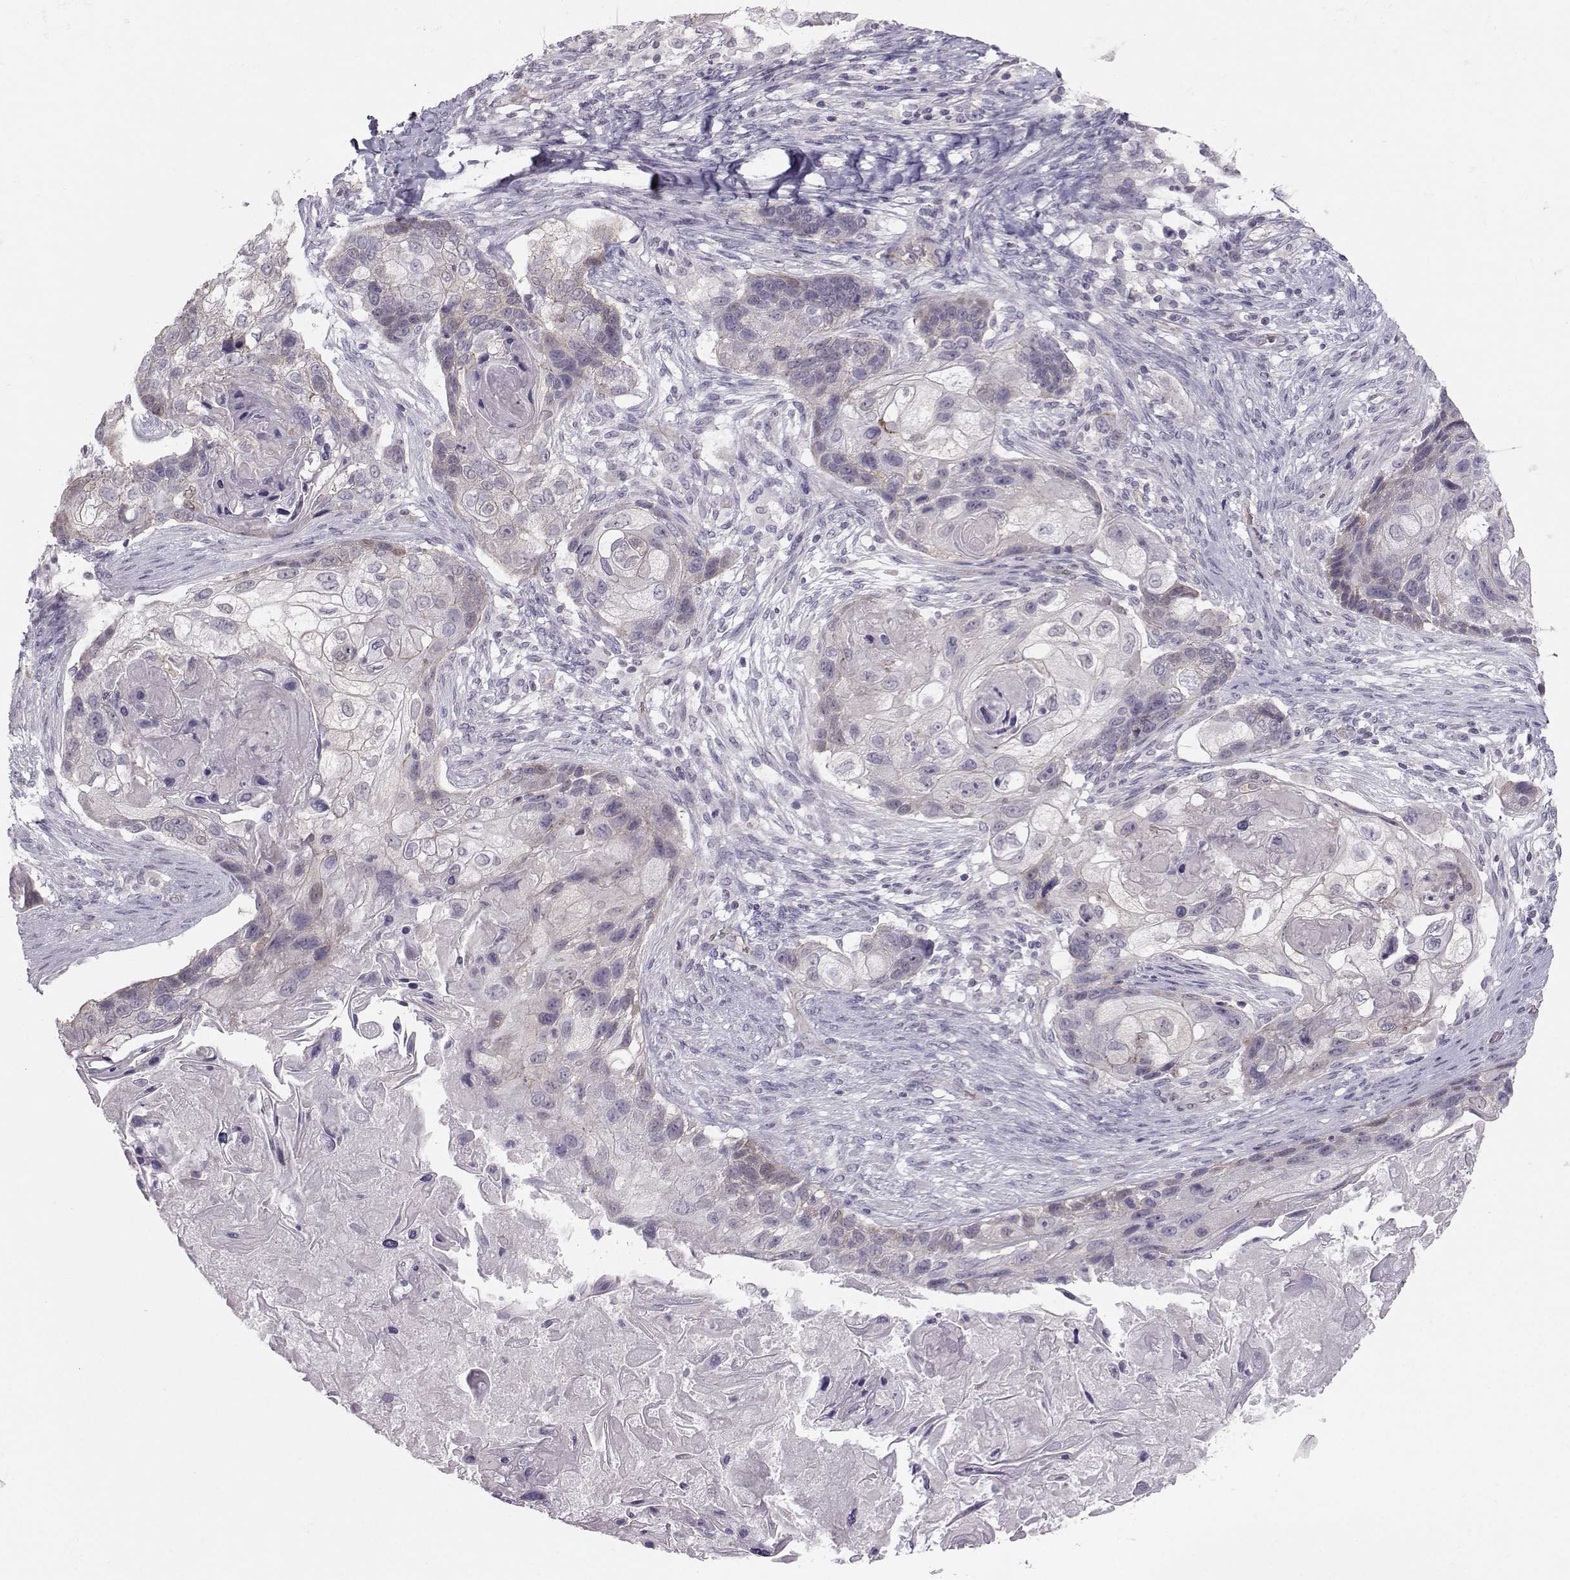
{"staining": {"intensity": "weak", "quantity": "<25%", "location": "cytoplasmic/membranous"}, "tissue": "lung cancer", "cell_type": "Tumor cells", "image_type": "cancer", "snomed": [{"axis": "morphology", "description": "Squamous cell carcinoma, NOS"}, {"axis": "topography", "description": "Lung"}], "caption": "This is an immunohistochemistry (IHC) micrograph of human lung cancer. There is no expression in tumor cells.", "gene": "MAST1", "patient": {"sex": "male", "age": 69}}